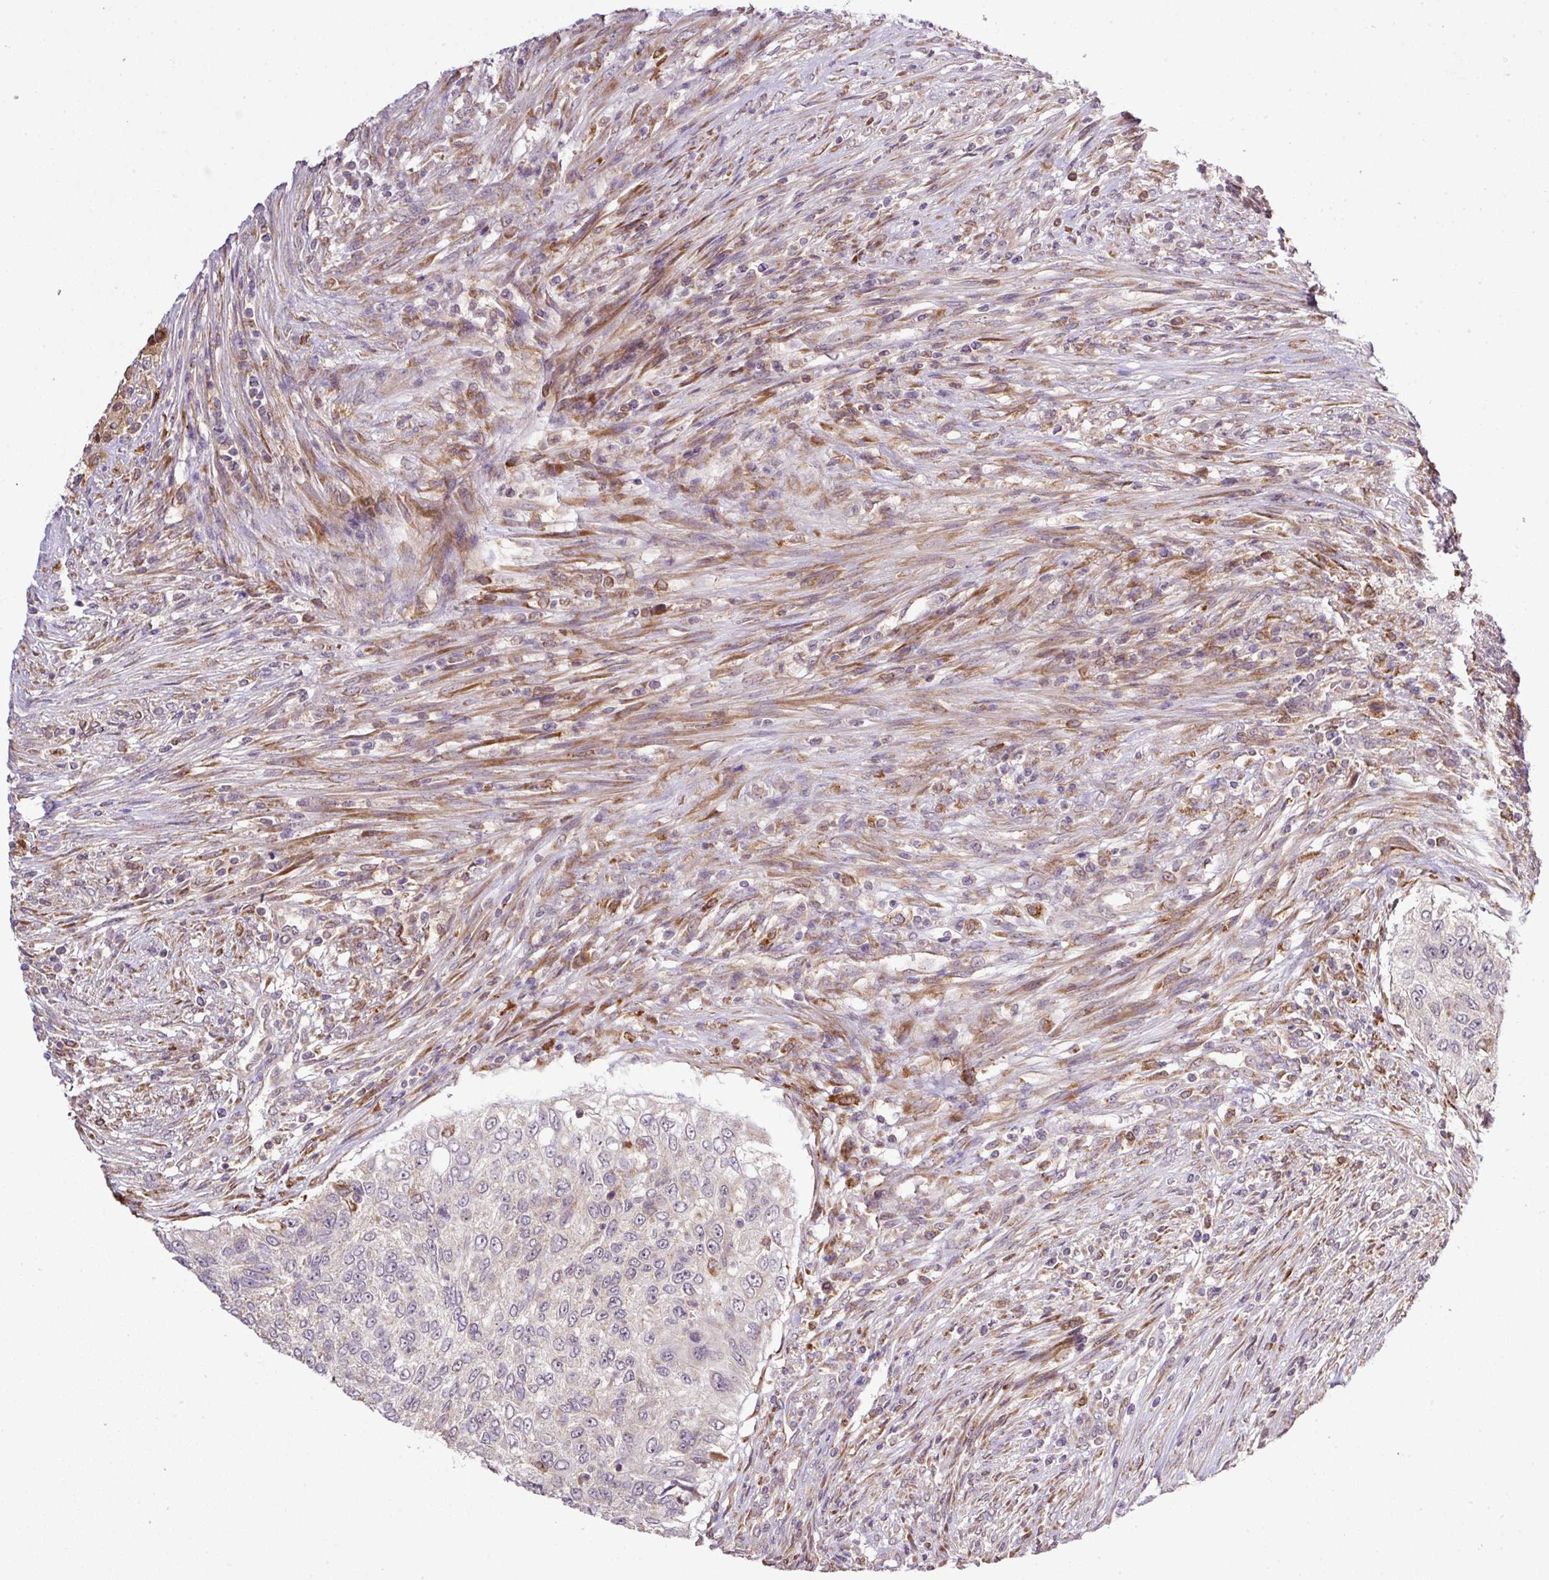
{"staining": {"intensity": "negative", "quantity": "none", "location": "none"}, "tissue": "urothelial cancer", "cell_type": "Tumor cells", "image_type": "cancer", "snomed": [{"axis": "morphology", "description": "Urothelial carcinoma, High grade"}, {"axis": "topography", "description": "Urinary bladder"}], "caption": "Immunohistochemical staining of urothelial cancer displays no significant expression in tumor cells. Brightfield microscopy of immunohistochemistry stained with DAB (brown) and hematoxylin (blue), captured at high magnification.", "gene": "SMCO4", "patient": {"sex": "female", "age": 60}}